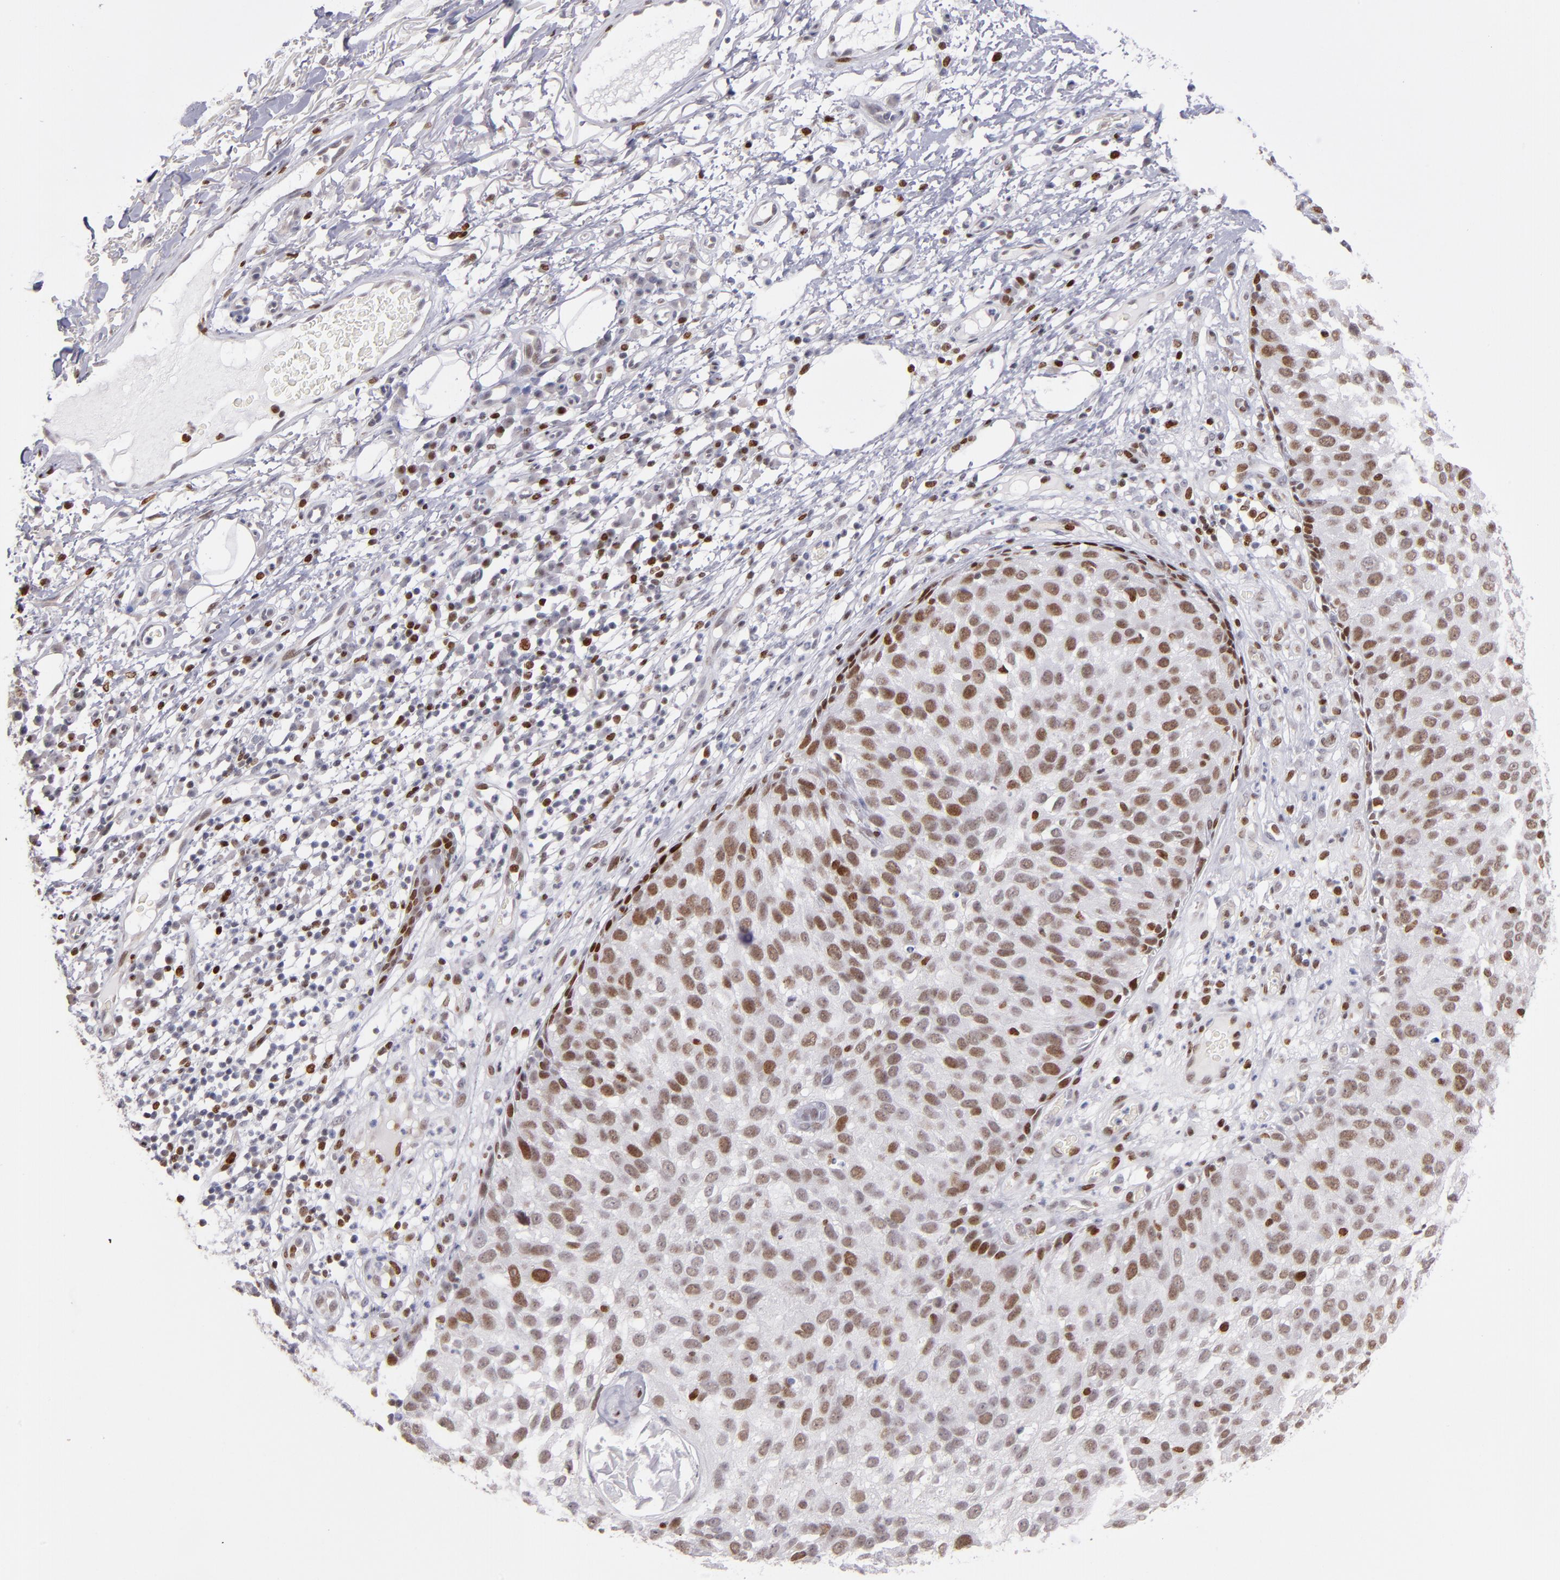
{"staining": {"intensity": "moderate", "quantity": ">75%", "location": "nuclear"}, "tissue": "skin cancer", "cell_type": "Tumor cells", "image_type": "cancer", "snomed": [{"axis": "morphology", "description": "Squamous cell carcinoma, NOS"}, {"axis": "topography", "description": "Skin"}], "caption": "Protein analysis of skin squamous cell carcinoma tissue exhibits moderate nuclear expression in approximately >75% of tumor cells.", "gene": "POLA1", "patient": {"sex": "male", "age": 87}}